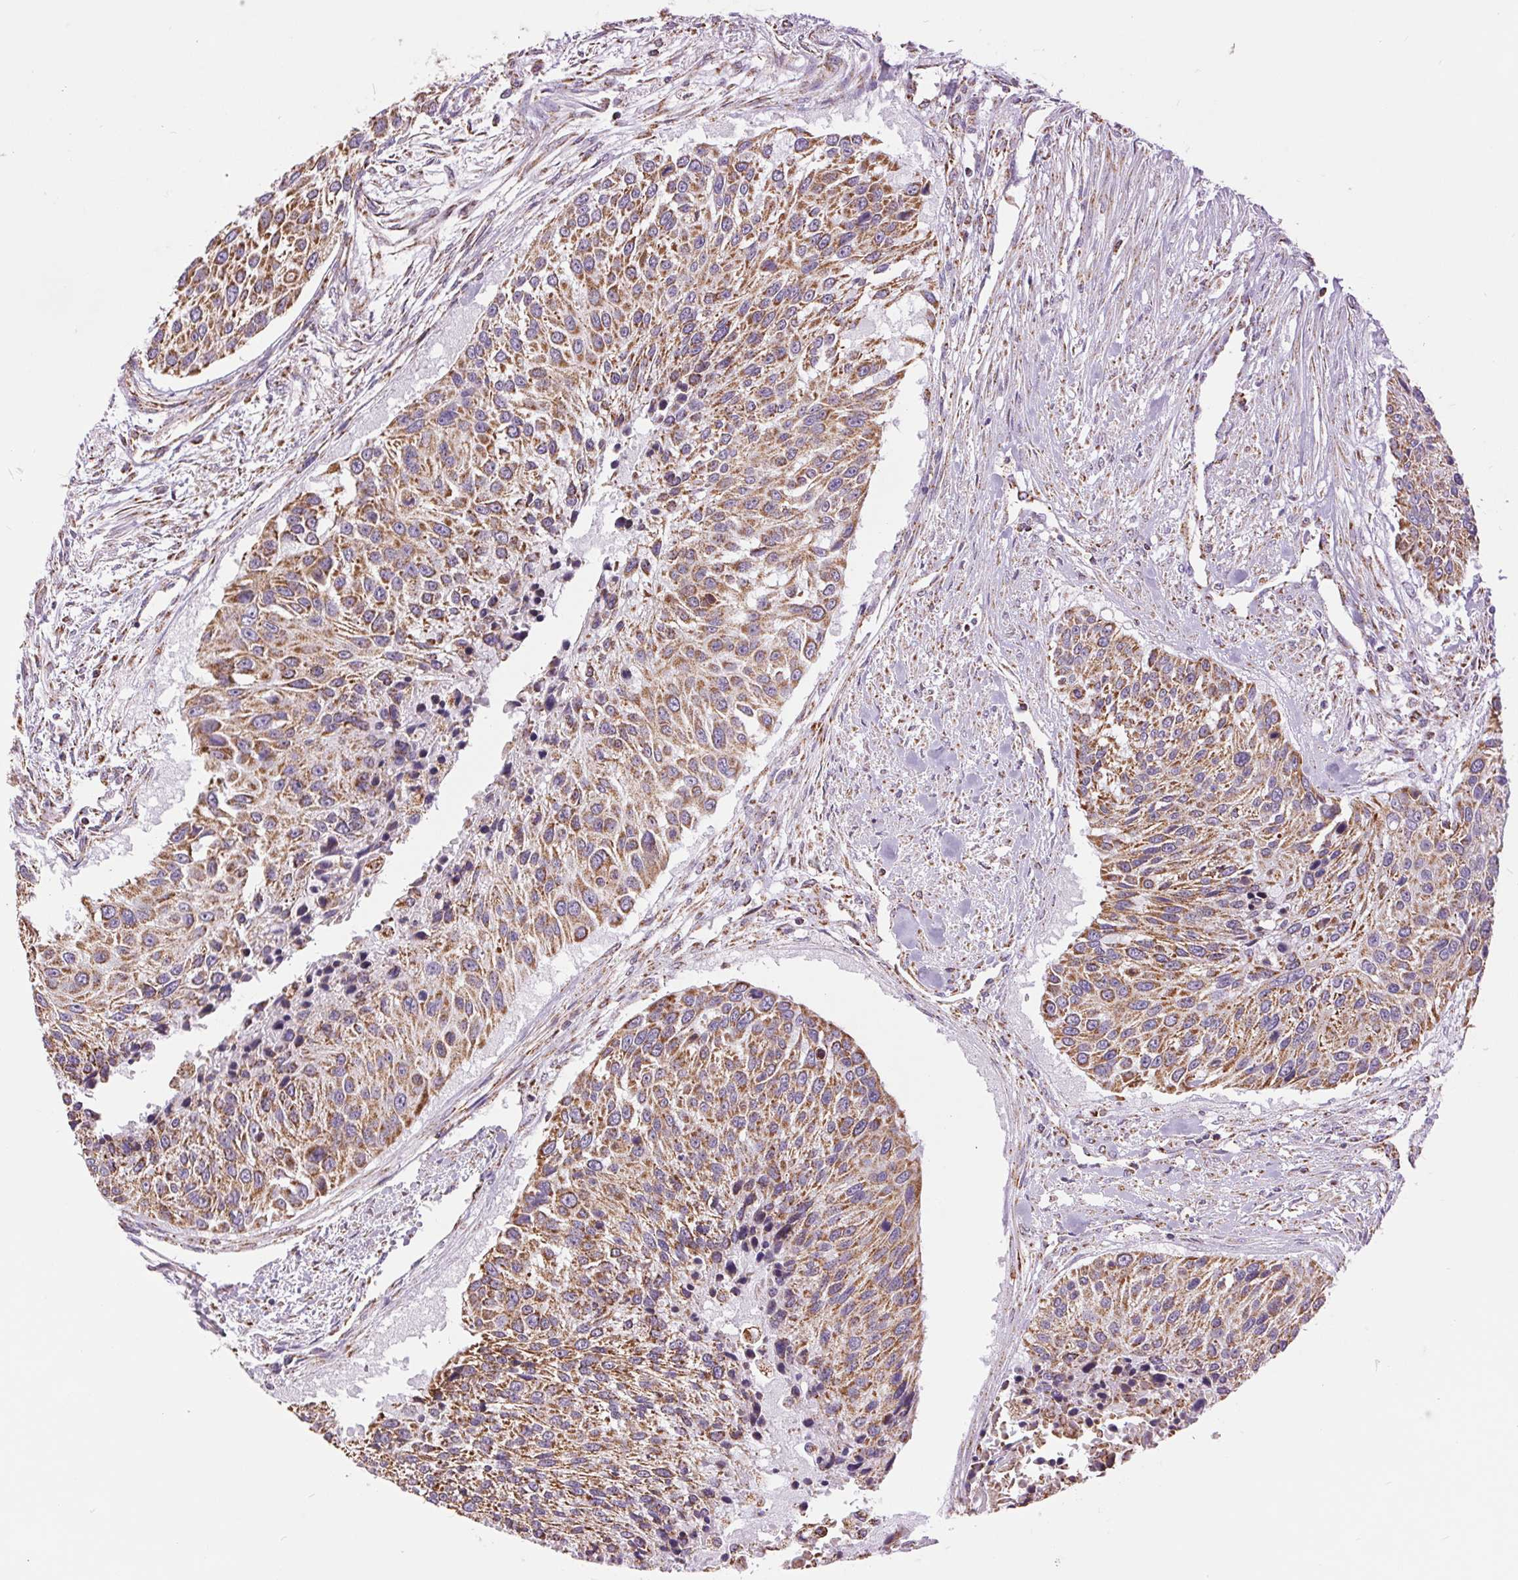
{"staining": {"intensity": "moderate", "quantity": ">75%", "location": "cytoplasmic/membranous"}, "tissue": "urothelial cancer", "cell_type": "Tumor cells", "image_type": "cancer", "snomed": [{"axis": "morphology", "description": "Urothelial carcinoma, NOS"}, {"axis": "topography", "description": "Urinary bladder"}], "caption": "An immunohistochemistry (IHC) image of tumor tissue is shown. Protein staining in brown highlights moderate cytoplasmic/membranous positivity in transitional cell carcinoma within tumor cells.", "gene": "ATP5PB", "patient": {"sex": "male", "age": 55}}